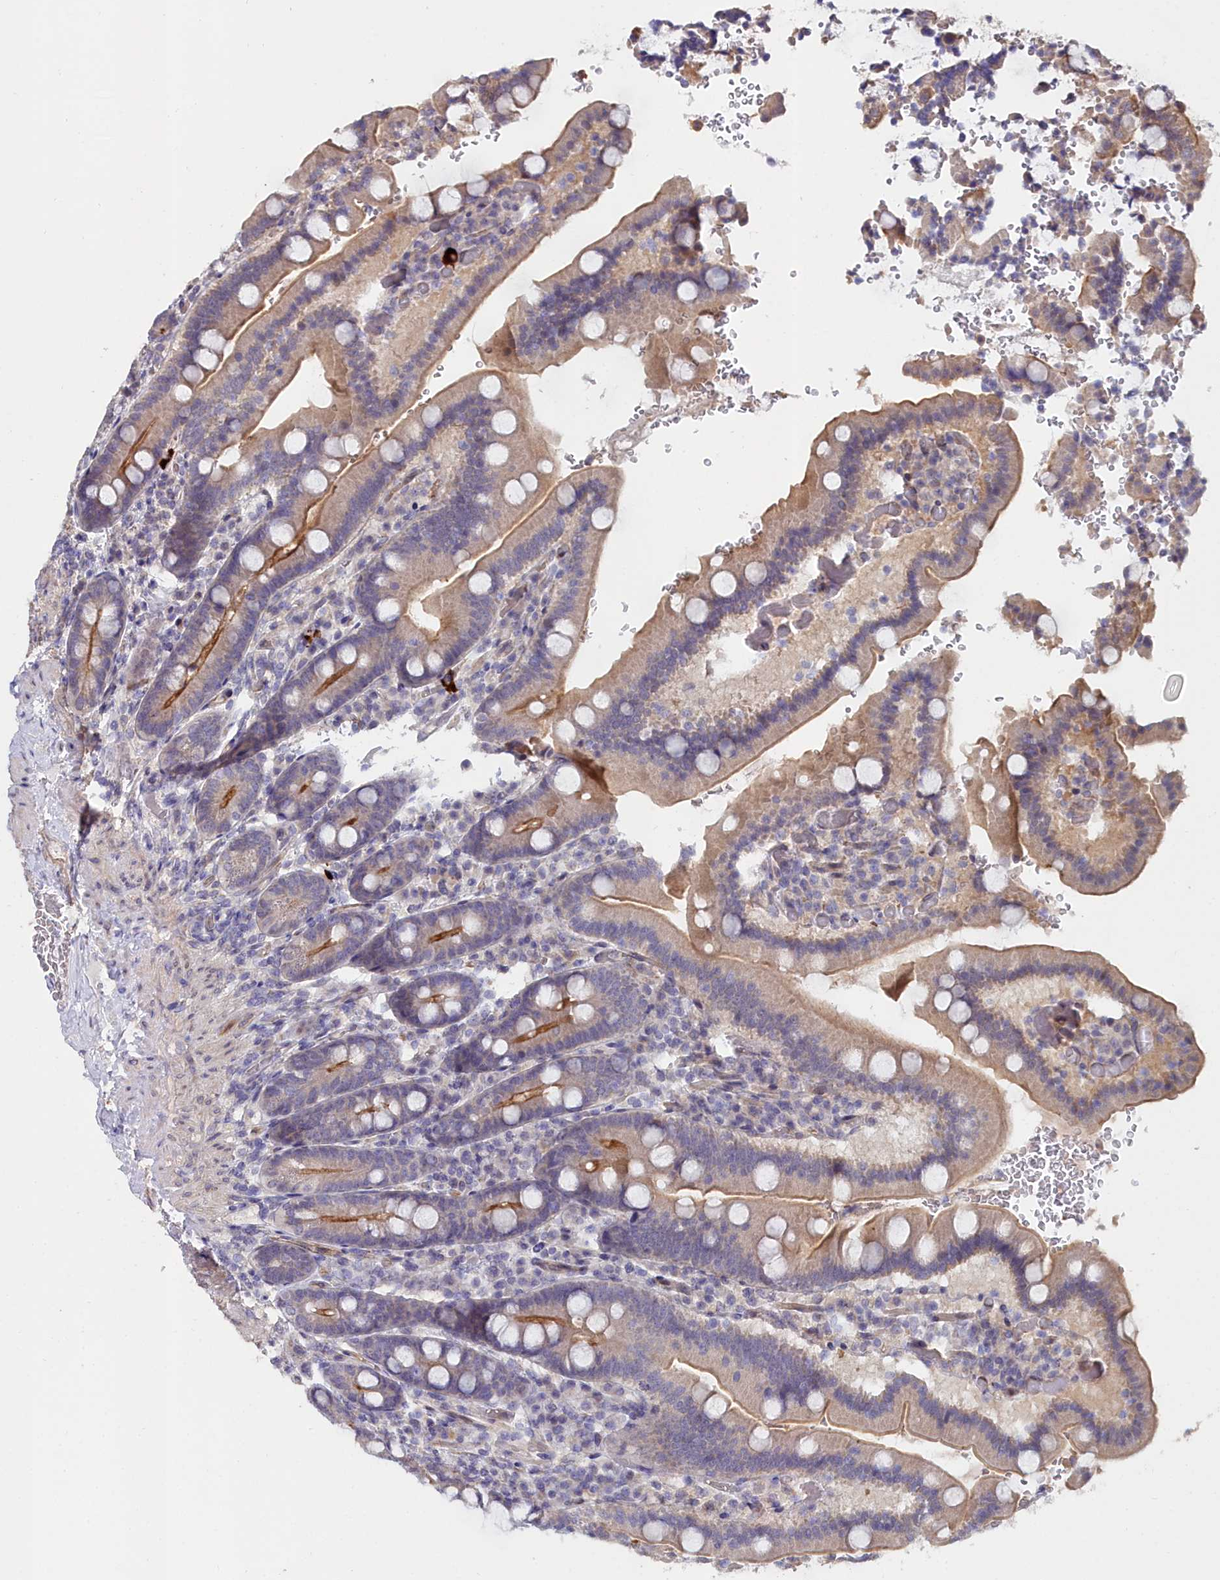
{"staining": {"intensity": "moderate", "quantity": ">75%", "location": "cytoplasmic/membranous"}, "tissue": "duodenum", "cell_type": "Glandular cells", "image_type": "normal", "snomed": [{"axis": "morphology", "description": "Normal tissue, NOS"}, {"axis": "topography", "description": "Duodenum"}], "caption": "Approximately >75% of glandular cells in normal human duodenum reveal moderate cytoplasmic/membranous protein staining as visualized by brown immunohistochemical staining.", "gene": "C4orf19", "patient": {"sex": "female", "age": 62}}